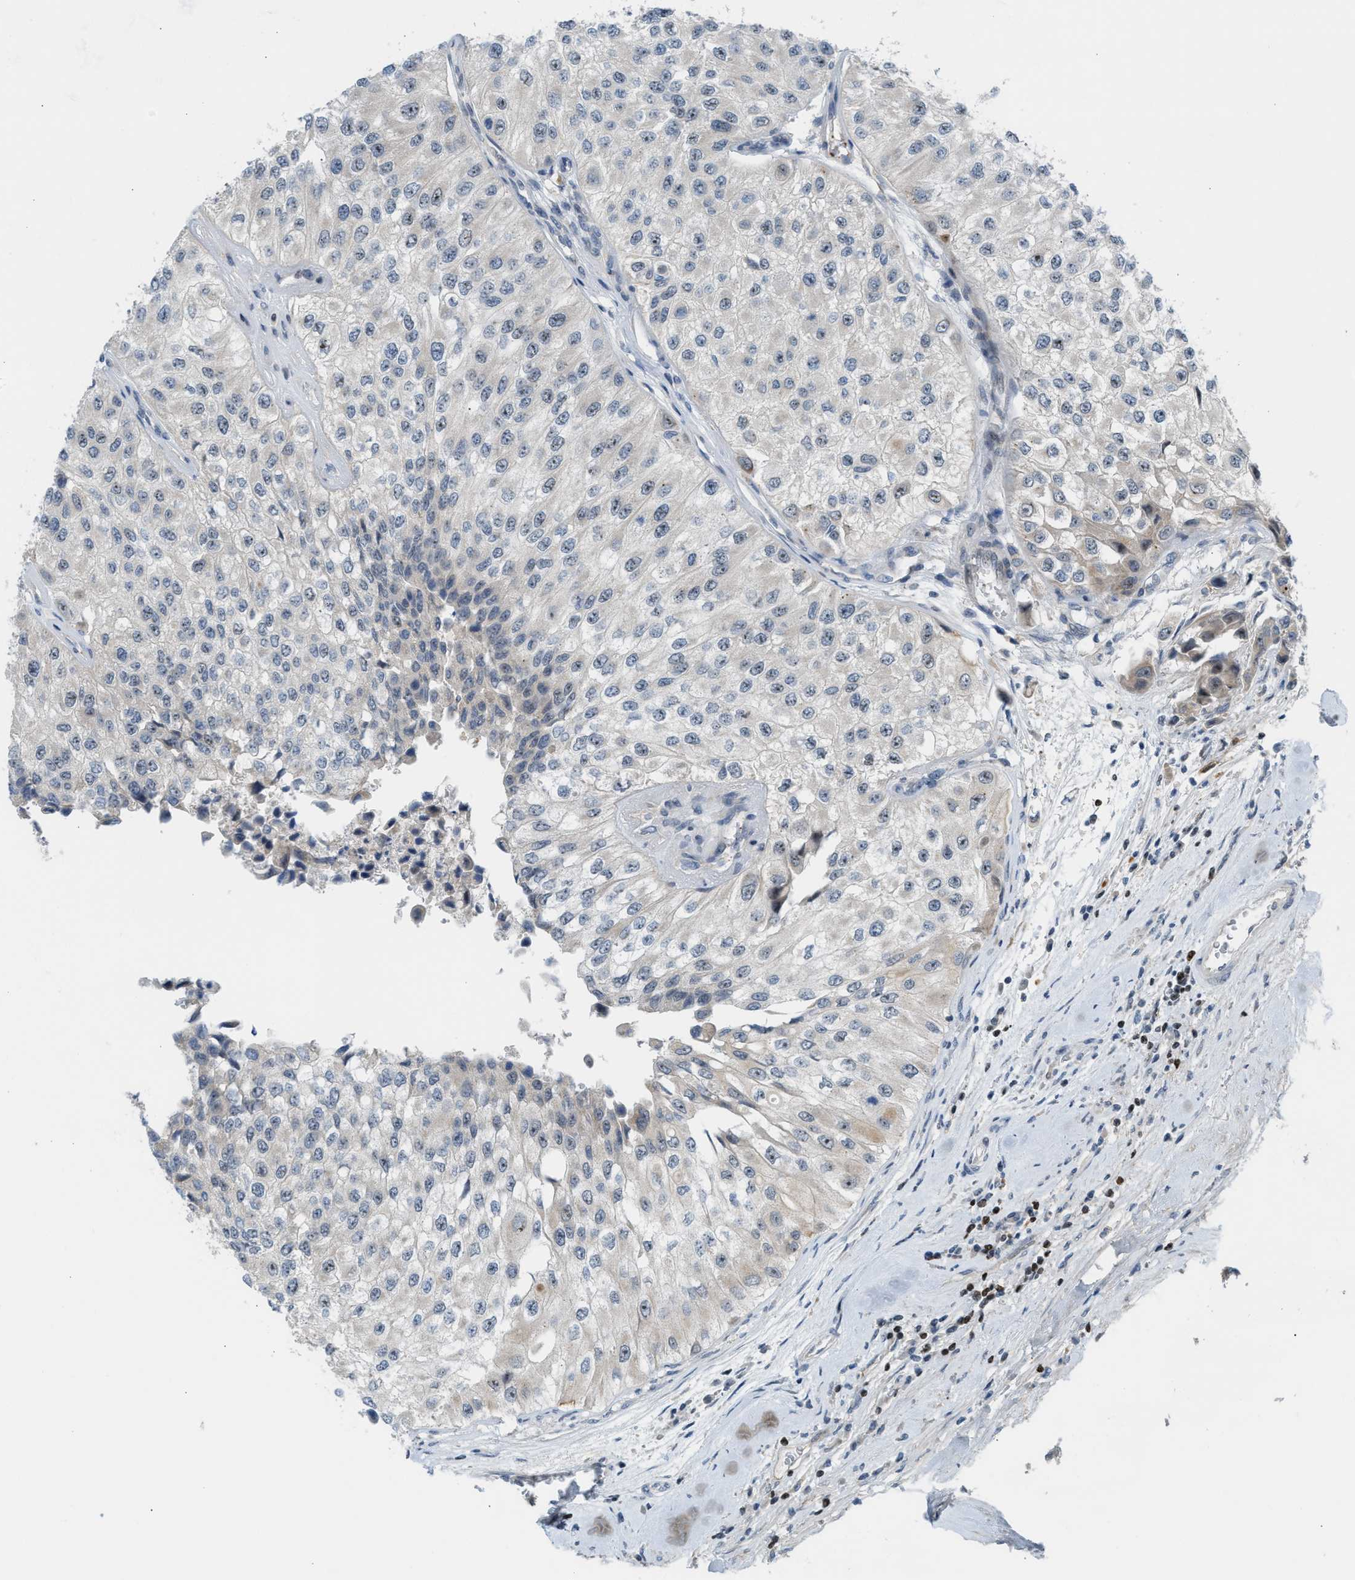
{"staining": {"intensity": "weak", "quantity": "25%-75%", "location": "nuclear"}, "tissue": "urothelial cancer", "cell_type": "Tumor cells", "image_type": "cancer", "snomed": [{"axis": "morphology", "description": "Urothelial carcinoma, High grade"}, {"axis": "topography", "description": "Kidney"}, {"axis": "topography", "description": "Urinary bladder"}], "caption": "Brown immunohistochemical staining in human urothelial cancer demonstrates weak nuclear positivity in approximately 25%-75% of tumor cells.", "gene": "NPS", "patient": {"sex": "male", "age": 77}}